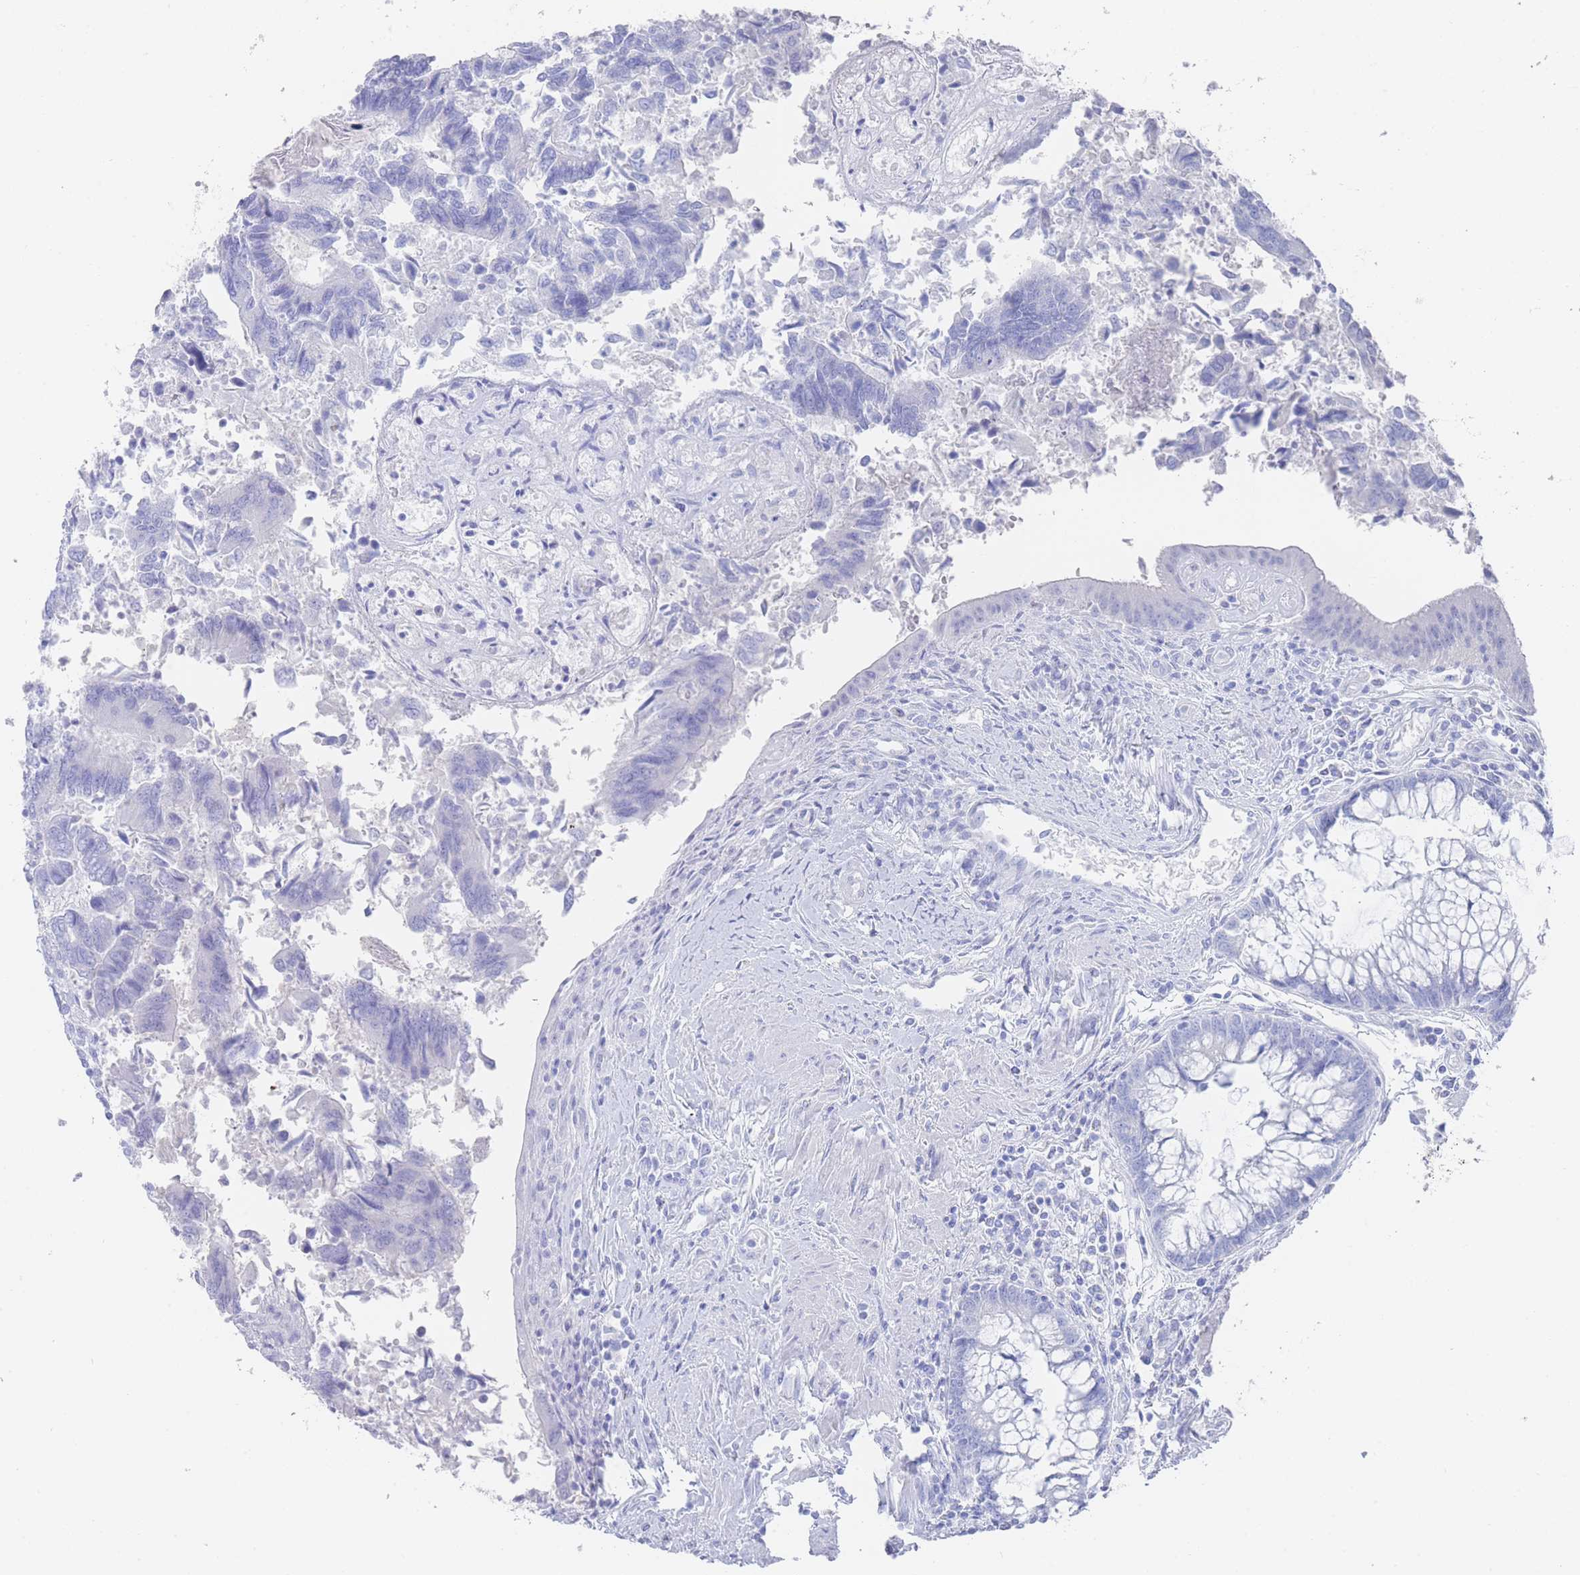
{"staining": {"intensity": "negative", "quantity": "none", "location": "none"}, "tissue": "colorectal cancer", "cell_type": "Tumor cells", "image_type": "cancer", "snomed": [{"axis": "morphology", "description": "Adenocarcinoma, NOS"}, {"axis": "topography", "description": "Colon"}], "caption": "Tumor cells show no significant protein staining in colorectal cancer.", "gene": "LRRC37A", "patient": {"sex": "female", "age": 67}}